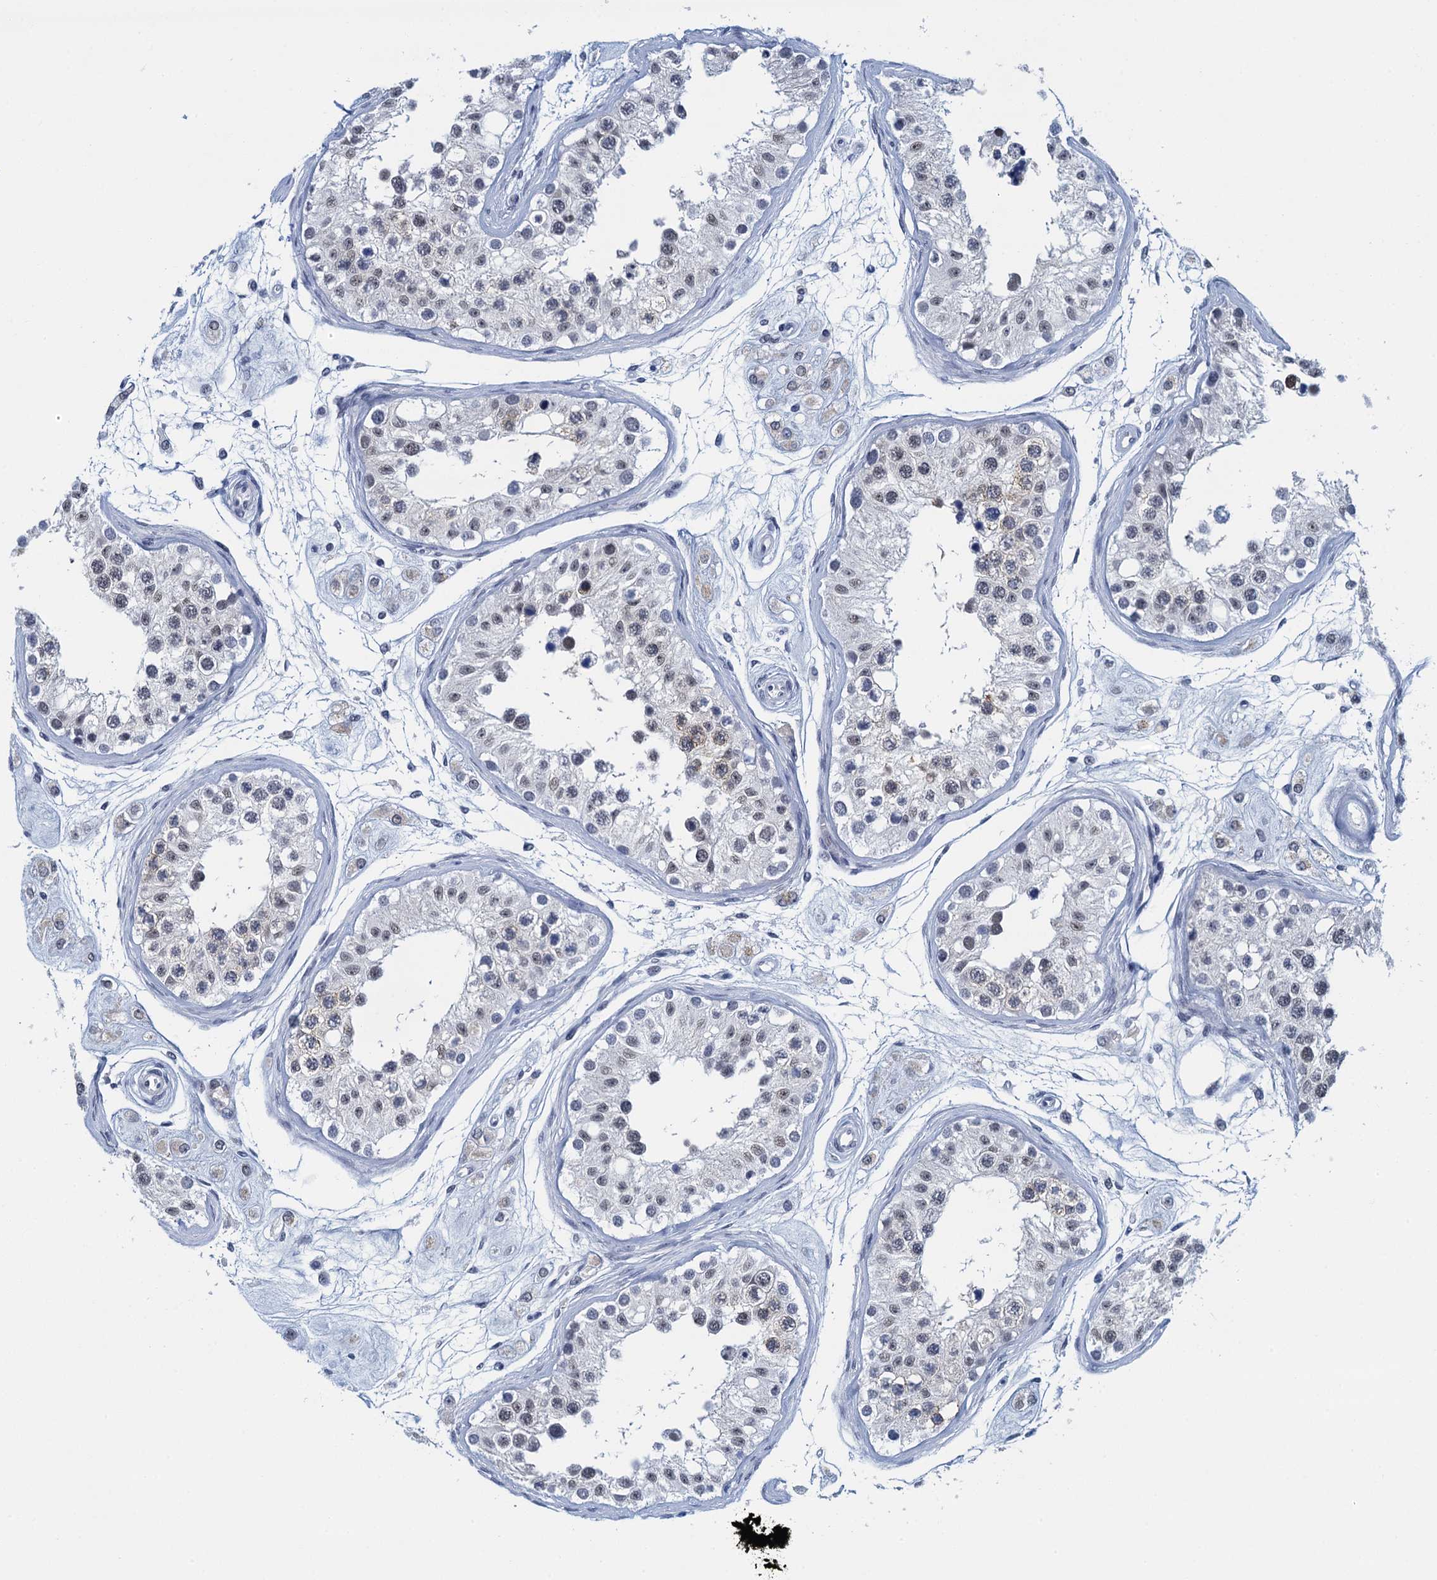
{"staining": {"intensity": "moderate", "quantity": "25%-75%", "location": "cytoplasmic/membranous"}, "tissue": "testis", "cell_type": "Cells in seminiferous ducts", "image_type": "normal", "snomed": [{"axis": "morphology", "description": "Normal tissue, NOS"}, {"axis": "morphology", "description": "Adenocarcinoma, metastatic, NOS"}, {"axis": "topography", "description": "Testis"}], "caption": "IHC photomicrograph of normal human testis stained for a protein (brown), which displays medium levels of moderate cytoplasmic/membranous positivity in approximately 25%-75% of cells in seminiferous ducts.", "gene": "EPS8L1", "patient": {"sex": "male", "age": 26}}